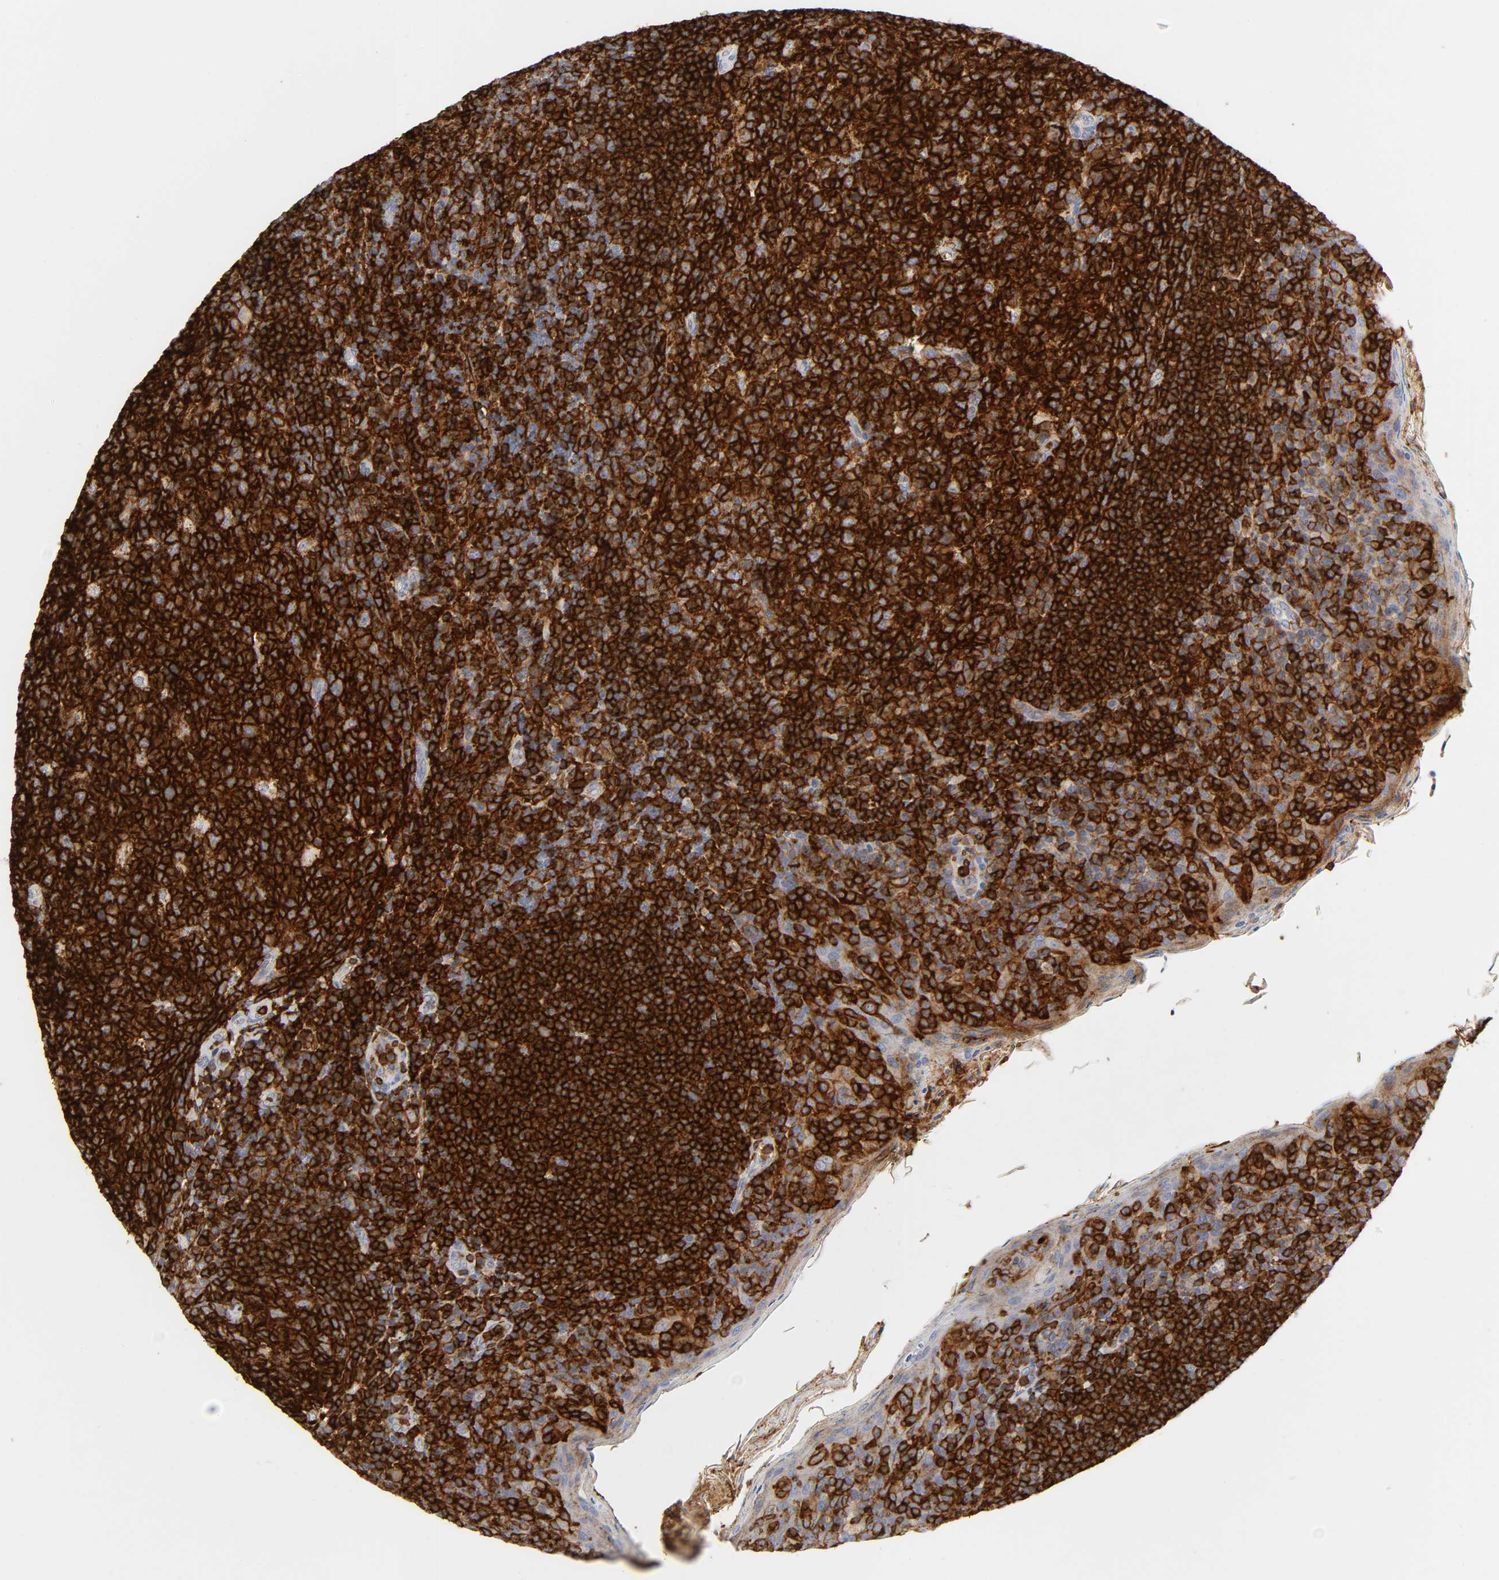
{"staining": {"intensity": "strong", "quantity": ">75%", "location": "cytoplasmic/membranous"}, "tissue": "tonsil", "cell_type": "Germinal center cells", "image_type": "normal", "snomed": [{"axis": "morphology", "description": "Normal tissue, NOS"}, {"axis": "topography", "description": "Tonsil"}], "caption": "High-power microscopy captured an immunohistochemistry (IHC) micrograph of normal tonsil, revealing strong cytoplasmic/membranous expression in about >75% of germinal center cells.", "gene": "LYN", "patient": {"sex": "male", "age": 17}}